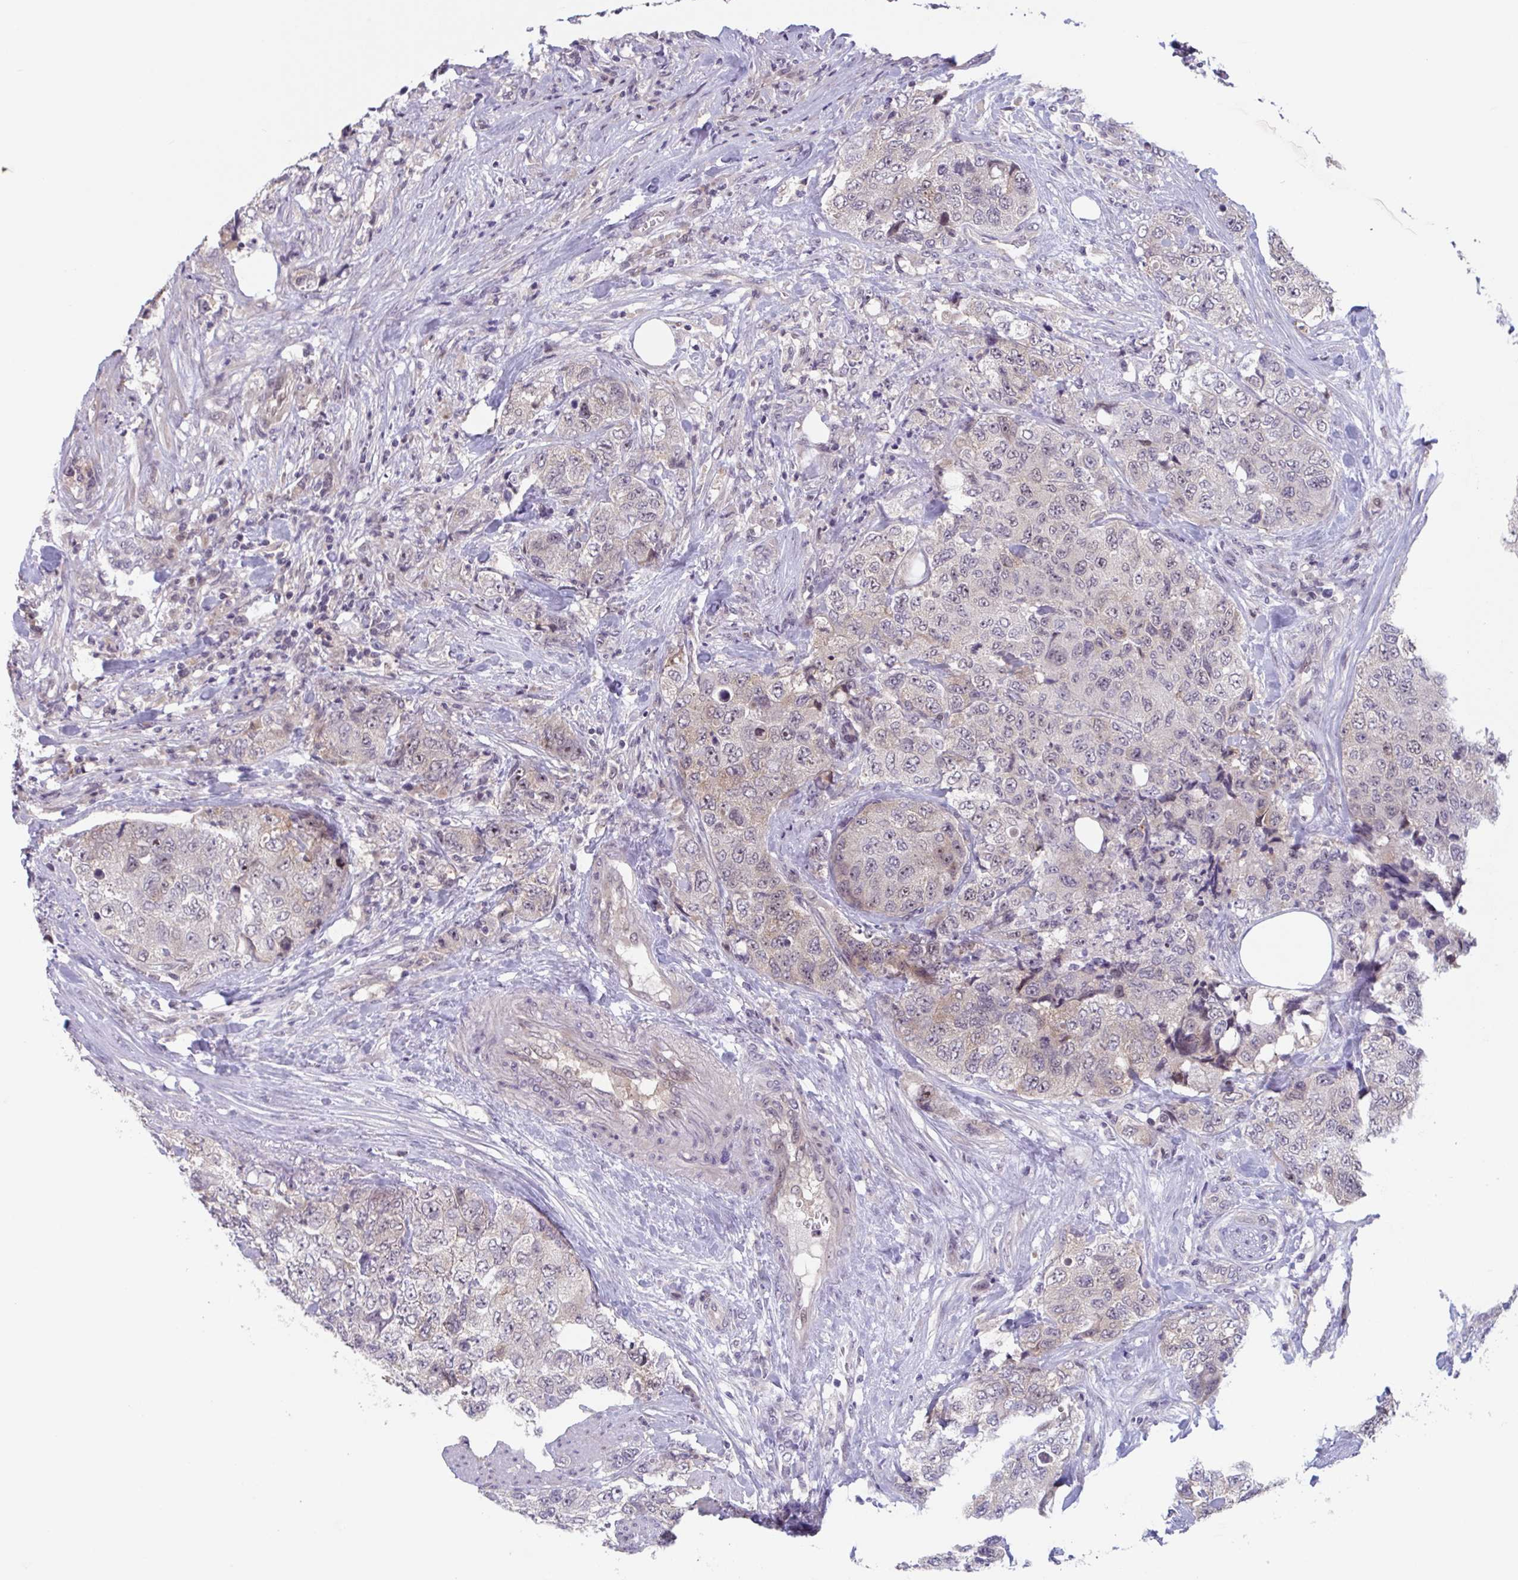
{"staining": {"intensity": "weak", "quantity": "25%-75%", "location": "cytoplasmic/membranous,nuclear"}, "tissue": "urothelial cancer", "cell_type": "Tumor cells", "image_type": "cancer", "snomed": [{"axis": "morphology", "description": "Urothelial carcinoma, High grade"}, {"axis": "topography", "description": "Urinary bladder"}], "caption": "Weak cytoplasmic/membranous and nuclear staining is identified in approximately 25%-75% of tumor cells in urothelial cancer.", "gene": "RIOK1", "patient": {"sex": "female", "age": 78}}